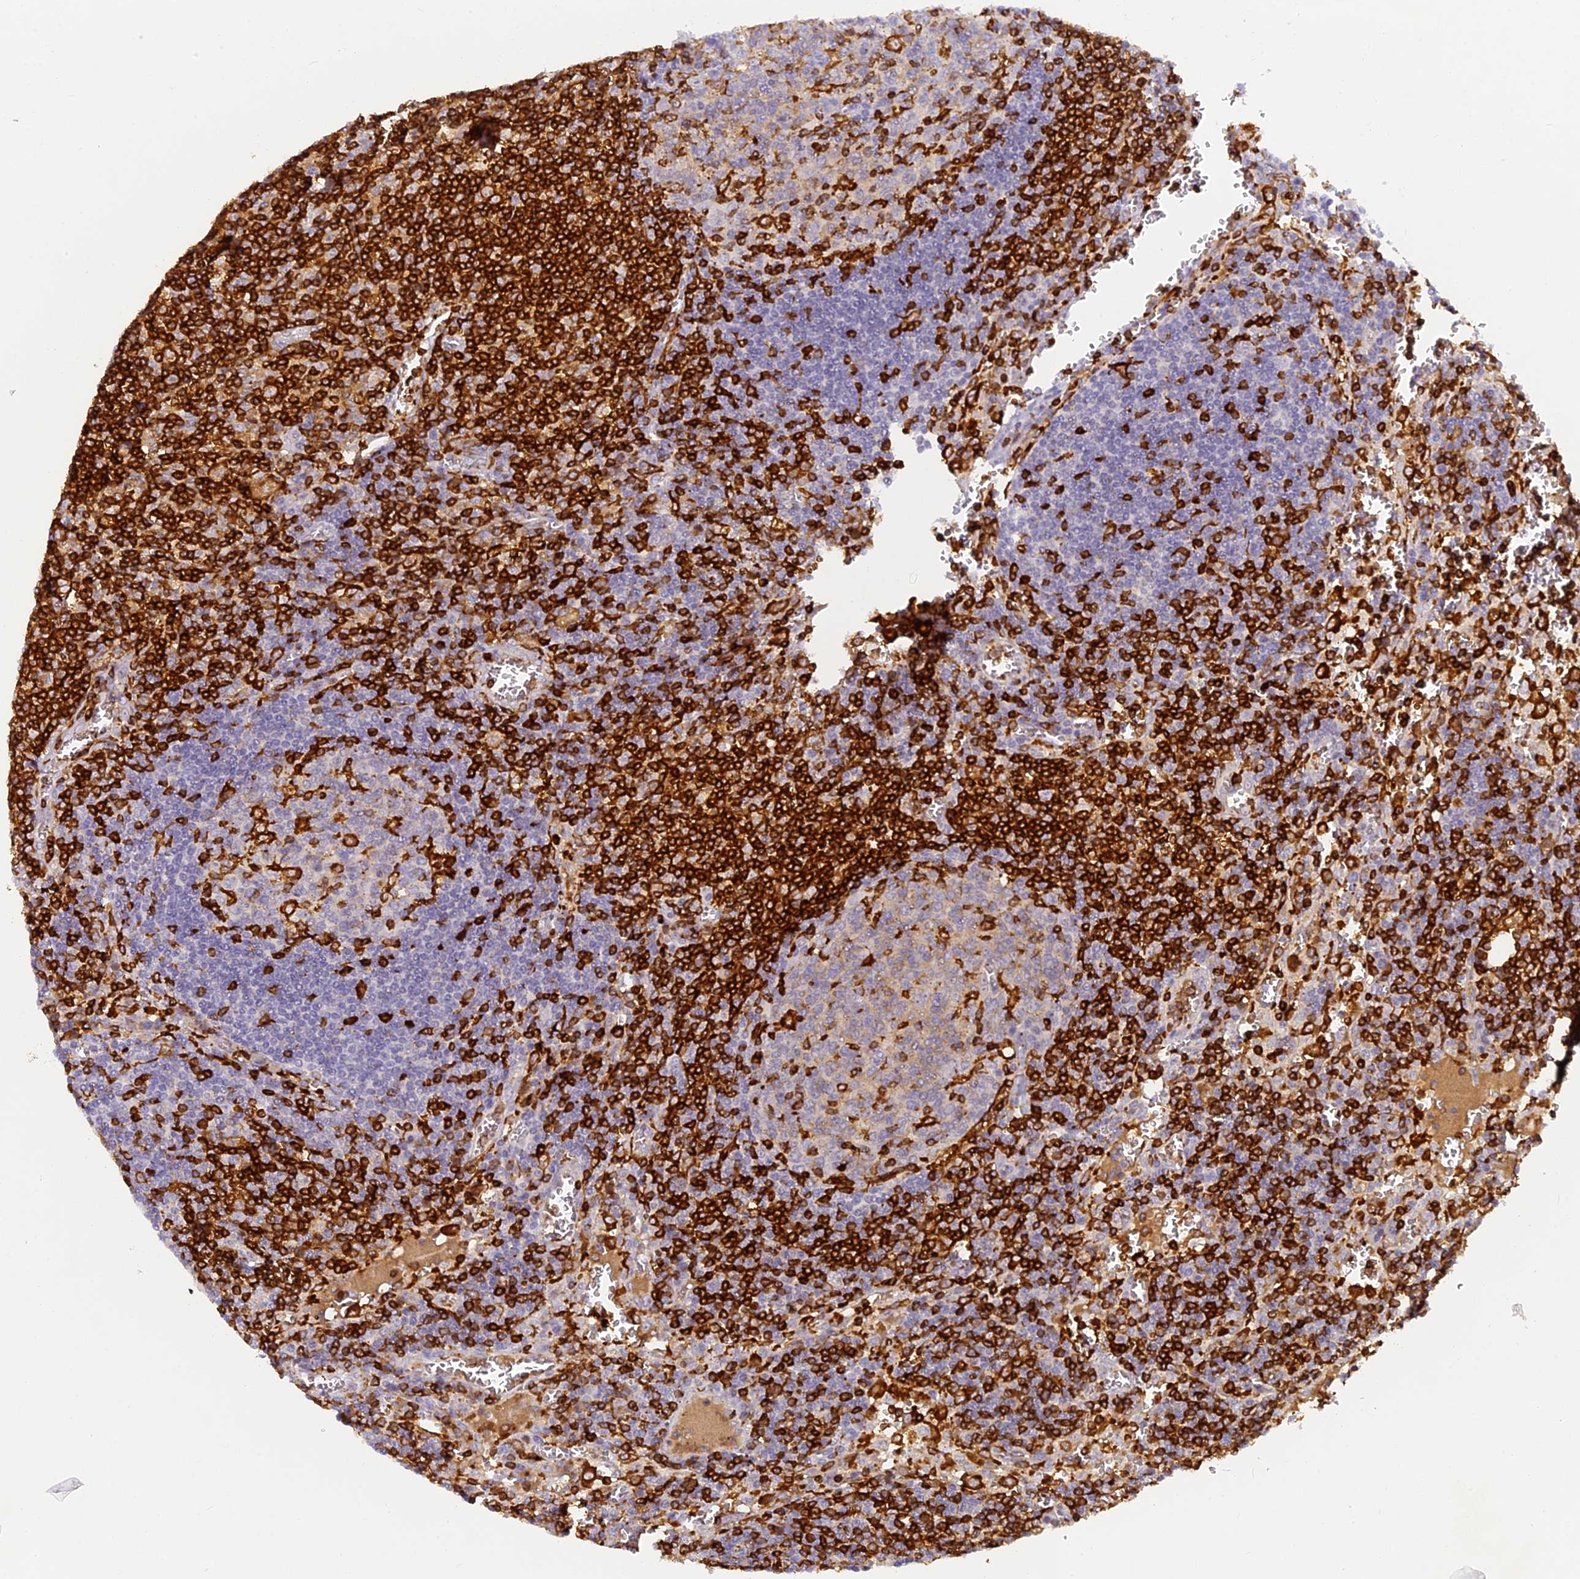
{"staining": {"intensity": "strong", "quantity": "<25%", "location": "cytoplasmic/membranous"}, "tissue": "lymph node", "cell_type": "Germinal center cells", "image_type": "normal", "snomed": [{"axis": "morphology", "description": "Normal tissue, NOS"}, {"axis": "topography", "description": "Lymph node"}], "caption": "Lymph node stained with immunohistochemistry demonstrates strong cytoplasmic/membranous positivity in approximately <25% of germinal center cells. (IHC, brightfield microscopy, high magnification).", "gene": "FYB1", "patient": {"sex": "female", "age": 73}}